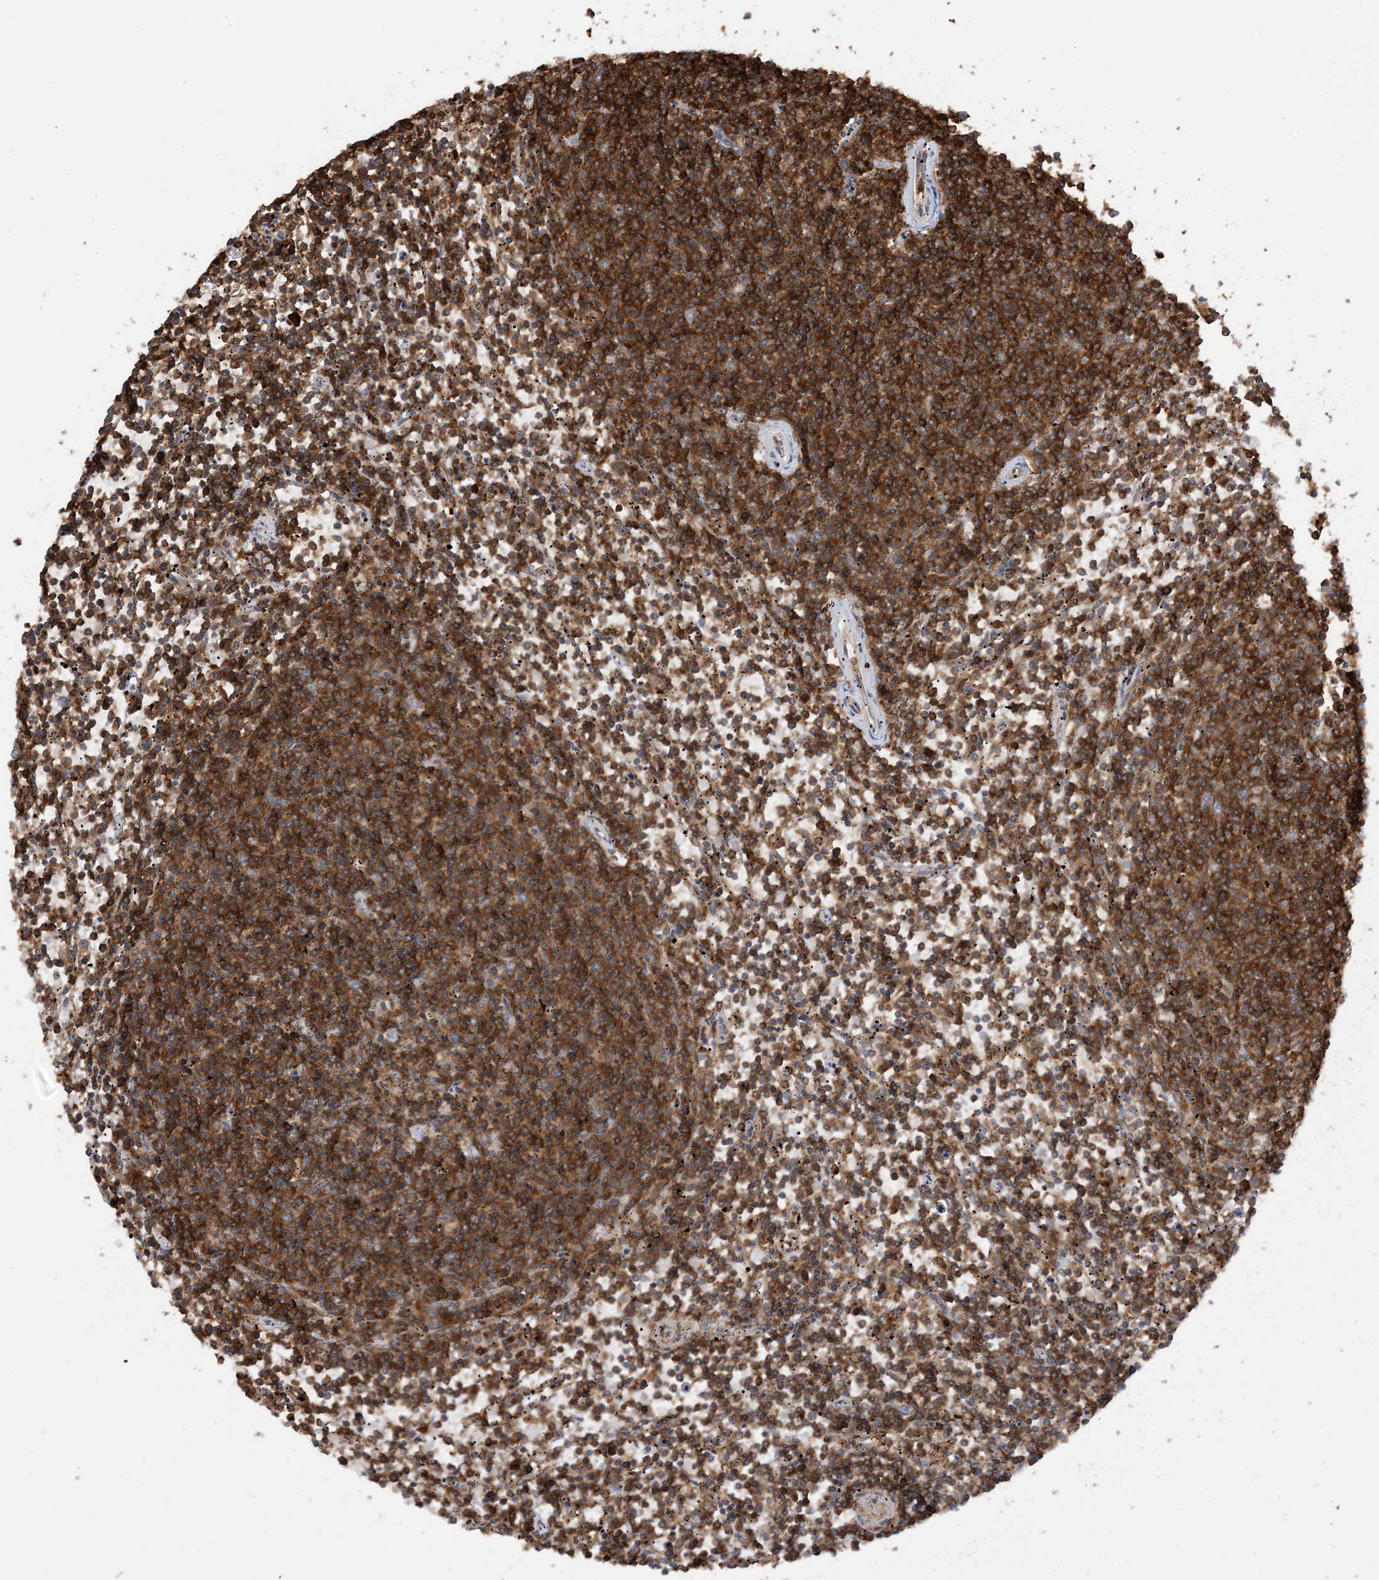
{"staining": {"intensity": "strong", "quantity": ">75%", "location": "cytoplasmic/membranous"}, "tissue": "lymphoma", "cell_type": "Tumor cells", "image_type": "cancer", "snomed": [{"axis": "morphology", "description": "Malignant lymphoma, non-Hodgkin's type, Low grade"}, {"axis": "topography", "description": "Spleen"}], "caption": "Brown immunohistochemical staining in lymphoma exhibits strong cytoplasmic/membranous expression in approximately >75% of tumor cells.", "gene": "CAPZB", "patient": {"sex": "female", "age": 50}}